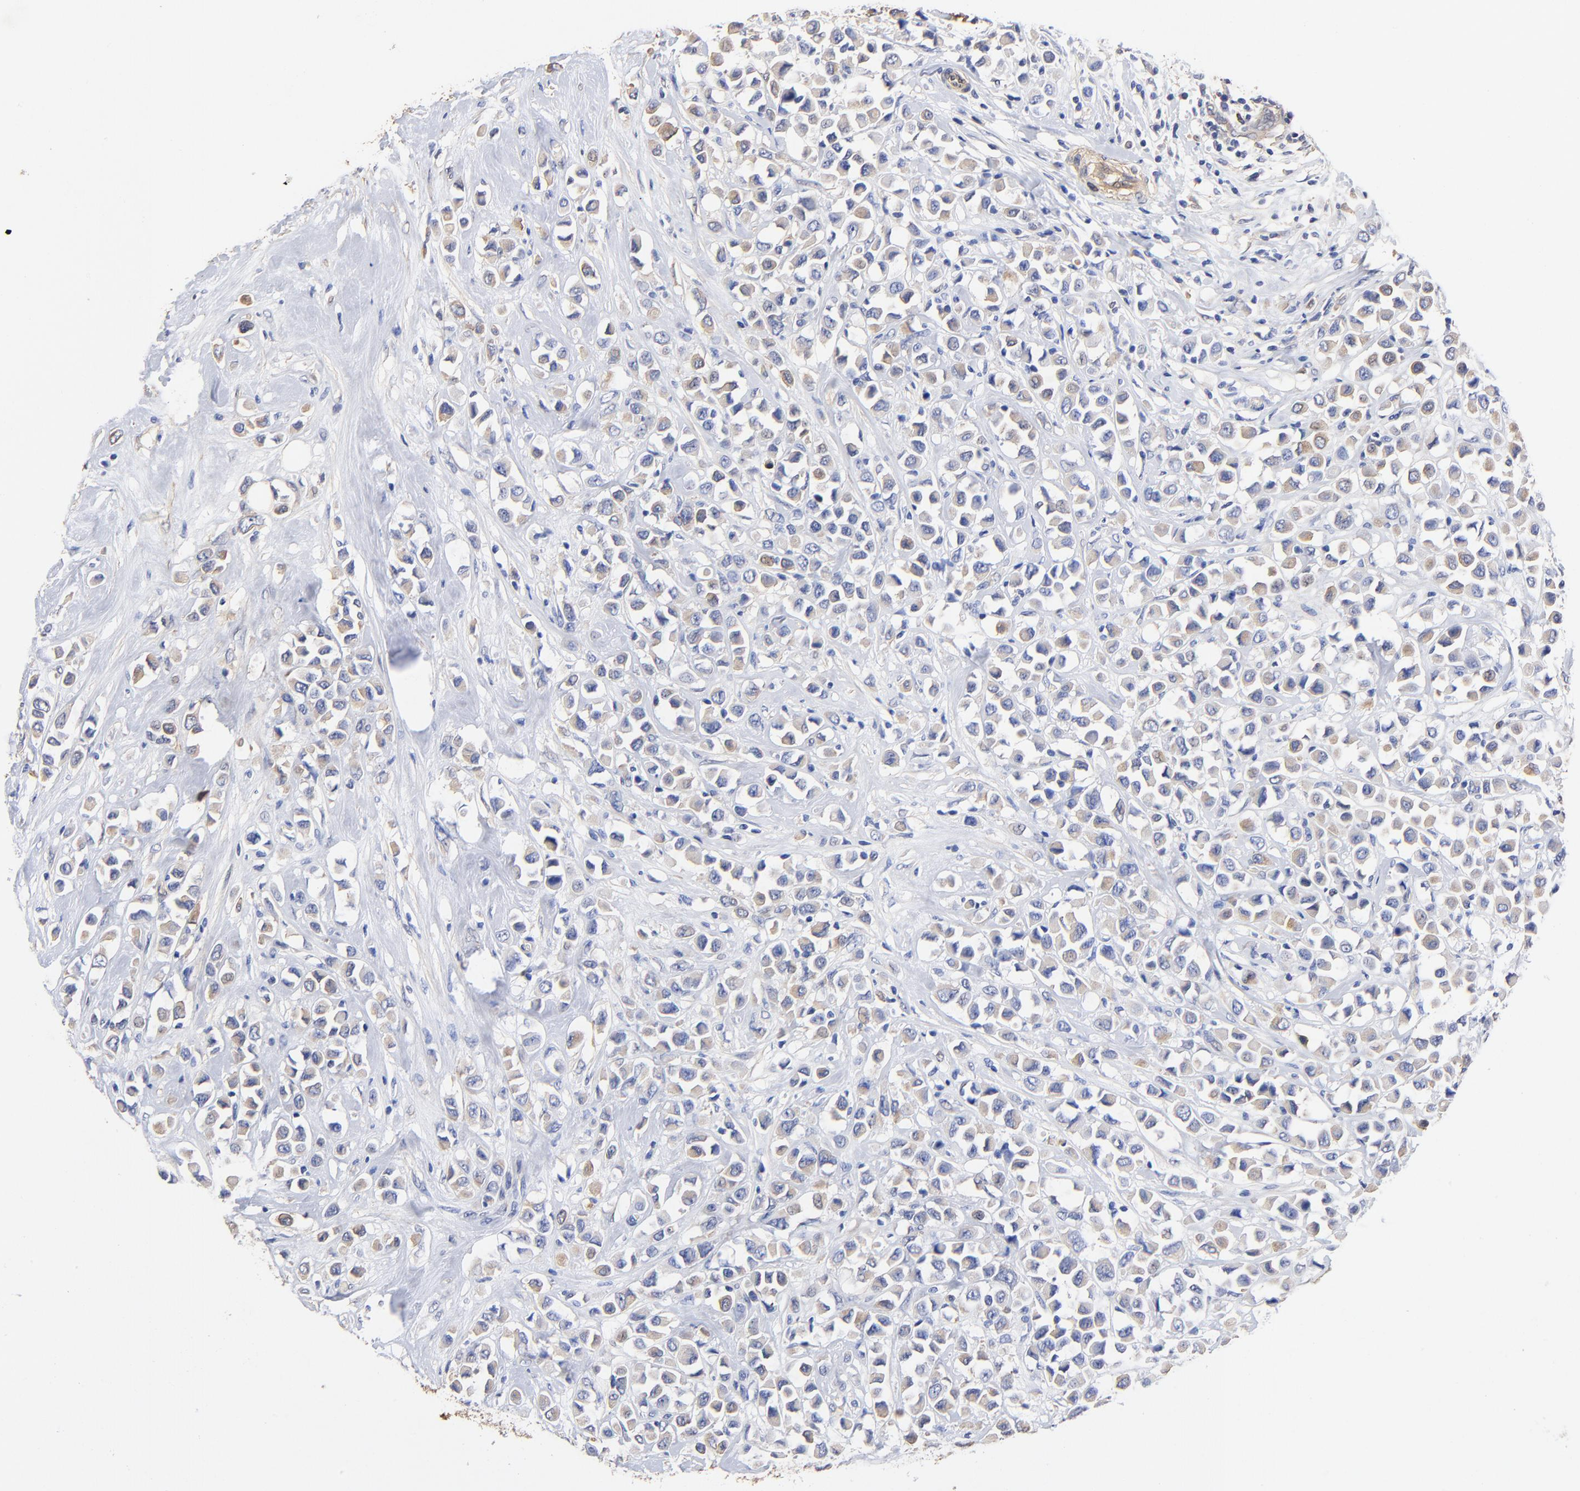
{"staining": {"intensity": "weak", "quantity": "<25%", "location": "cytoplasmic/membranous"}, "tissue": "breast cancer", "cell_type": "Tumor cells", "image_type": "cancer", "snomed": [{"axis": "morphology", "description": "Duct carcinoma"}, {"axis": "topography", "description": "Breast"}], "caption": "The histopathology image displays no significant expression in tumor cells of breast infiltrating ductal carcinoma. (DAB (3,3'-diaminobenzidine) immunohistochemistry (IHC), high magnification).", "gene": "TAGLN2", "patient": {"sex": "female", "age": 61}}